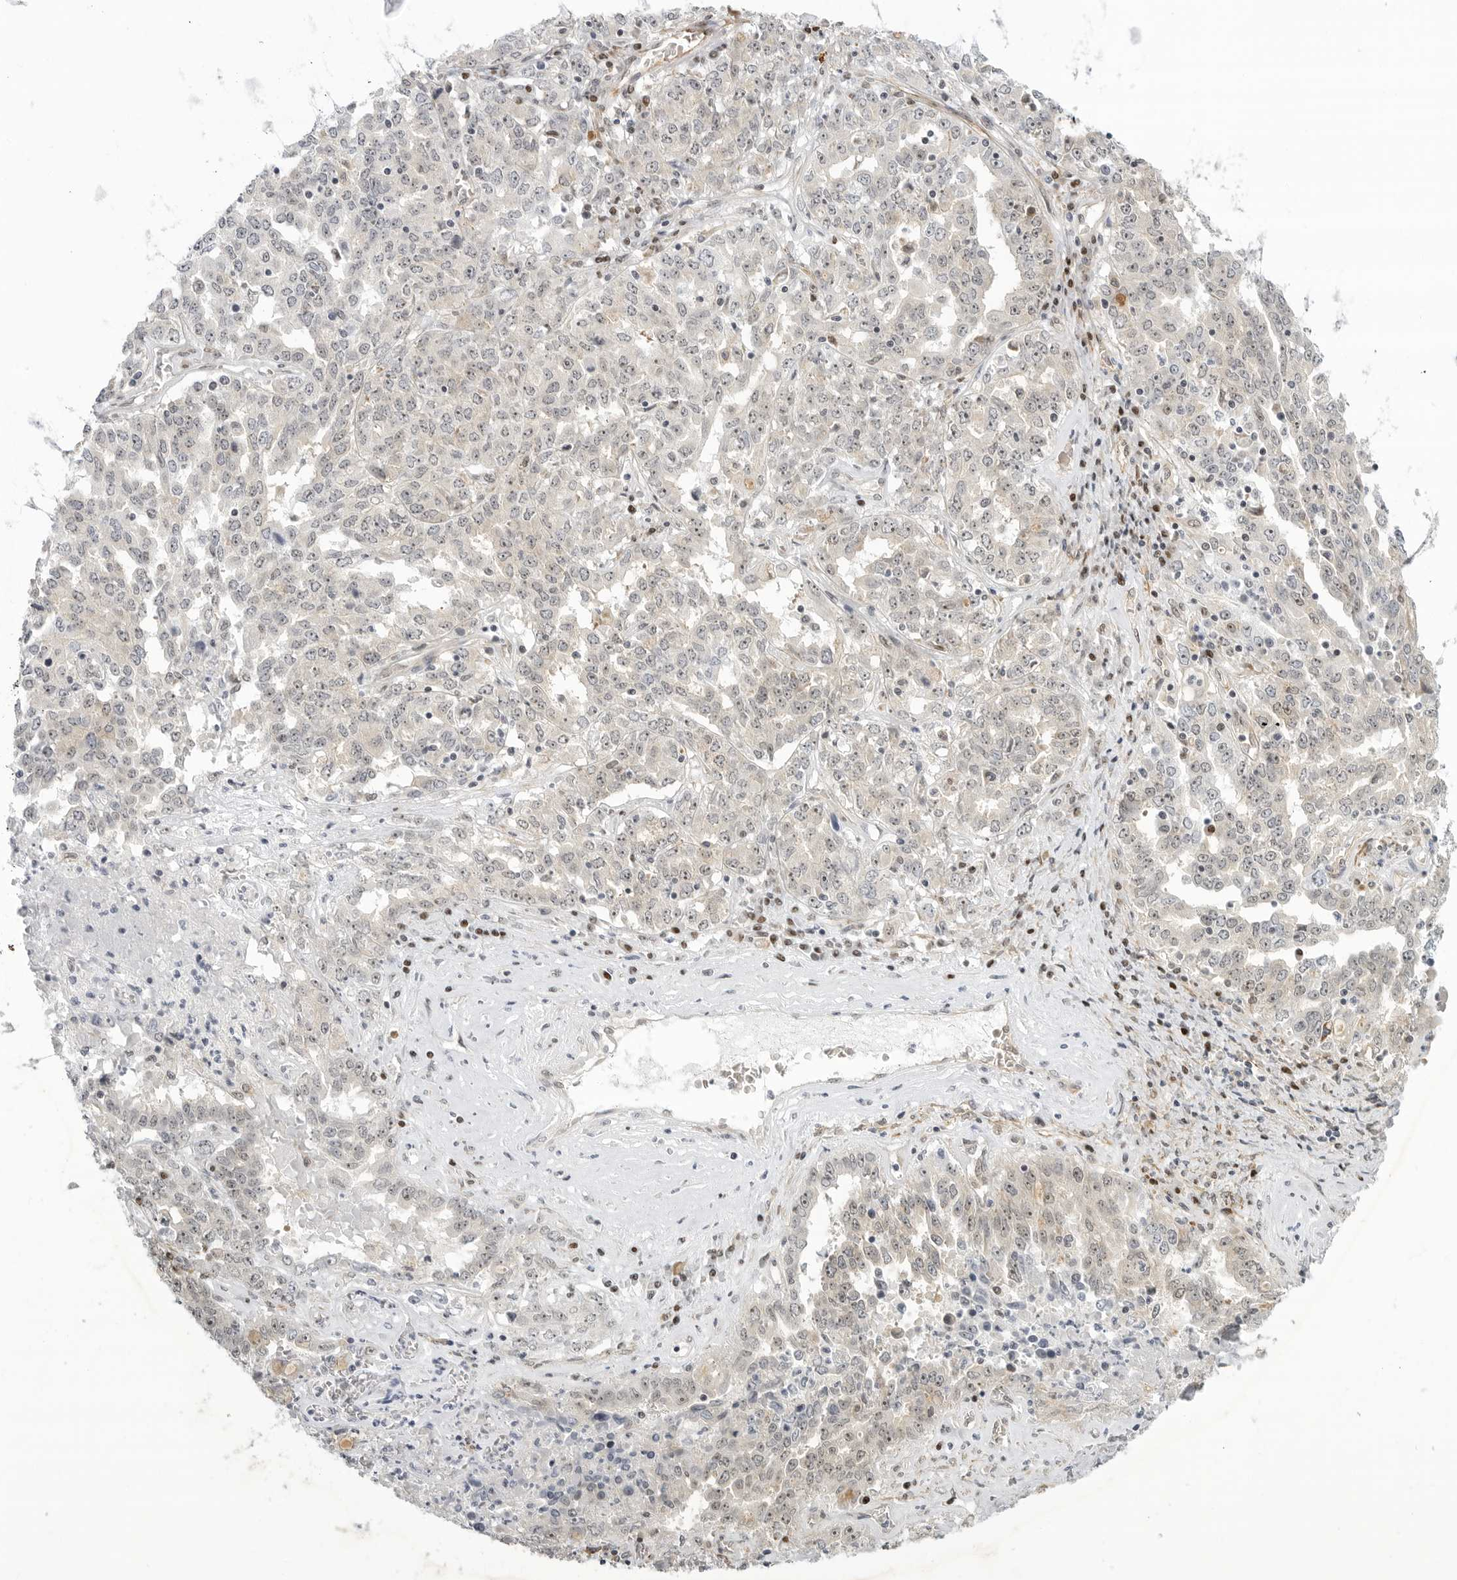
{"staining": {"intensity": "negative", "quantity": "none", "location": "none"}, "tissue": "ovarian cancer", "cell_type": "Tumor cells", "image_type": "cancer", "snomed": [{"axis": "morphology", "description": "Carcinoma, endometroid"}, {"axis": "topography", "description": "Ovary"}], "caption": "The immunohistochemistry histopathology image has no significant staining in tumor cells of ovarian endometroid carcinoma tissue. (DAB immunohistochemistry, high magnification).", "gene": "CEP295NL", "patient": {"sex": "female", "age": 62}}